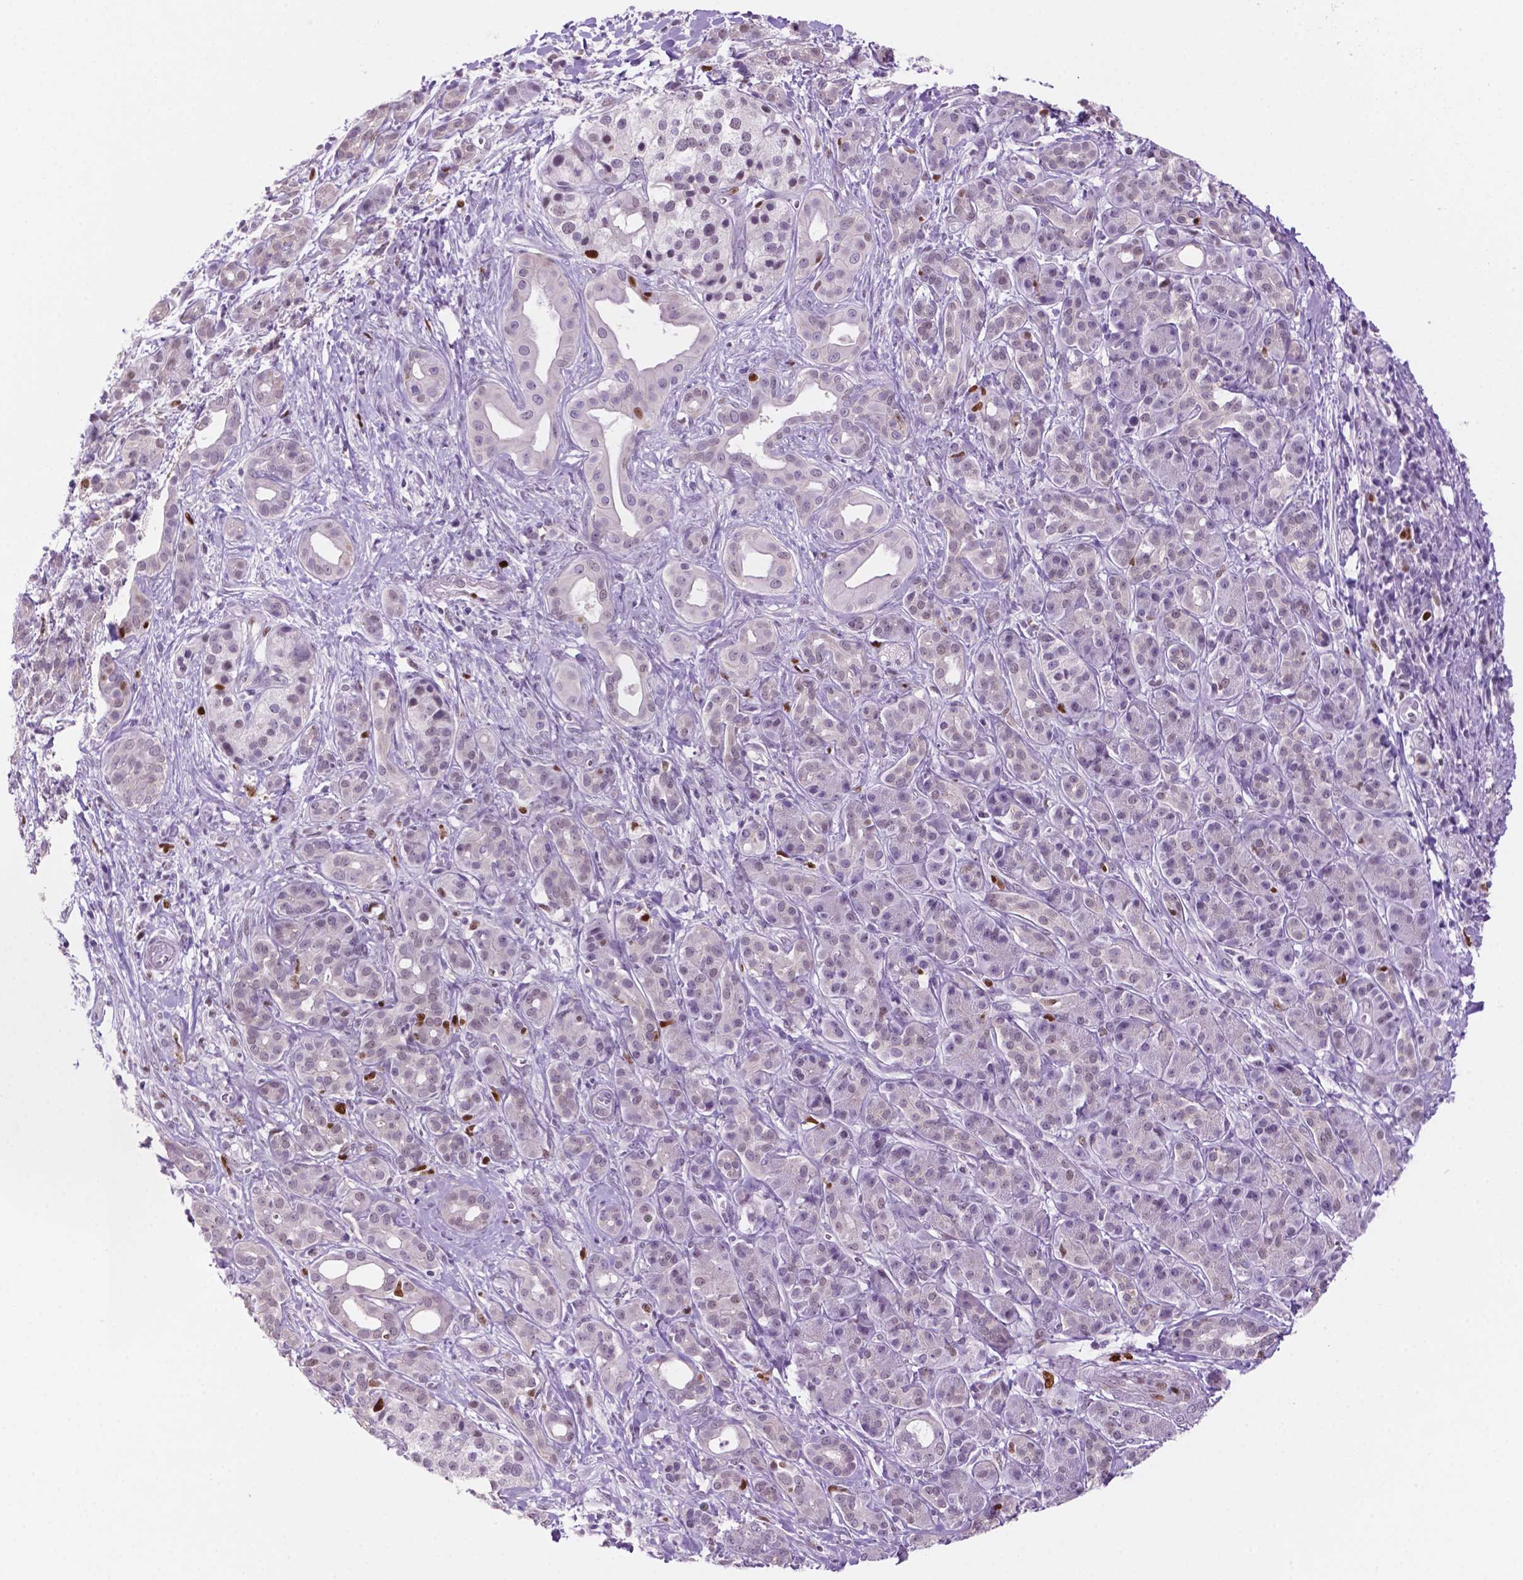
{"staining": {"intensity": "moderate", "quantity": "<25%", "location": "nuclear"}, "tissue": "pancreatic cancer", "cell_type": "Tumor cells", "image_type": "cancer", "snomed": [{"axis": "morphology", "description": "Adenocarcinoma, NOS"}, {"axis": "topography", "description": "Pancreas"}], "caption": "A photomicrograph of pancreatic cancer stained for a protein shows moderate nuclear brown staining in tumor cells.", "gene": "NCAPH2", "patient": {"sex": "male", "age": 61}}